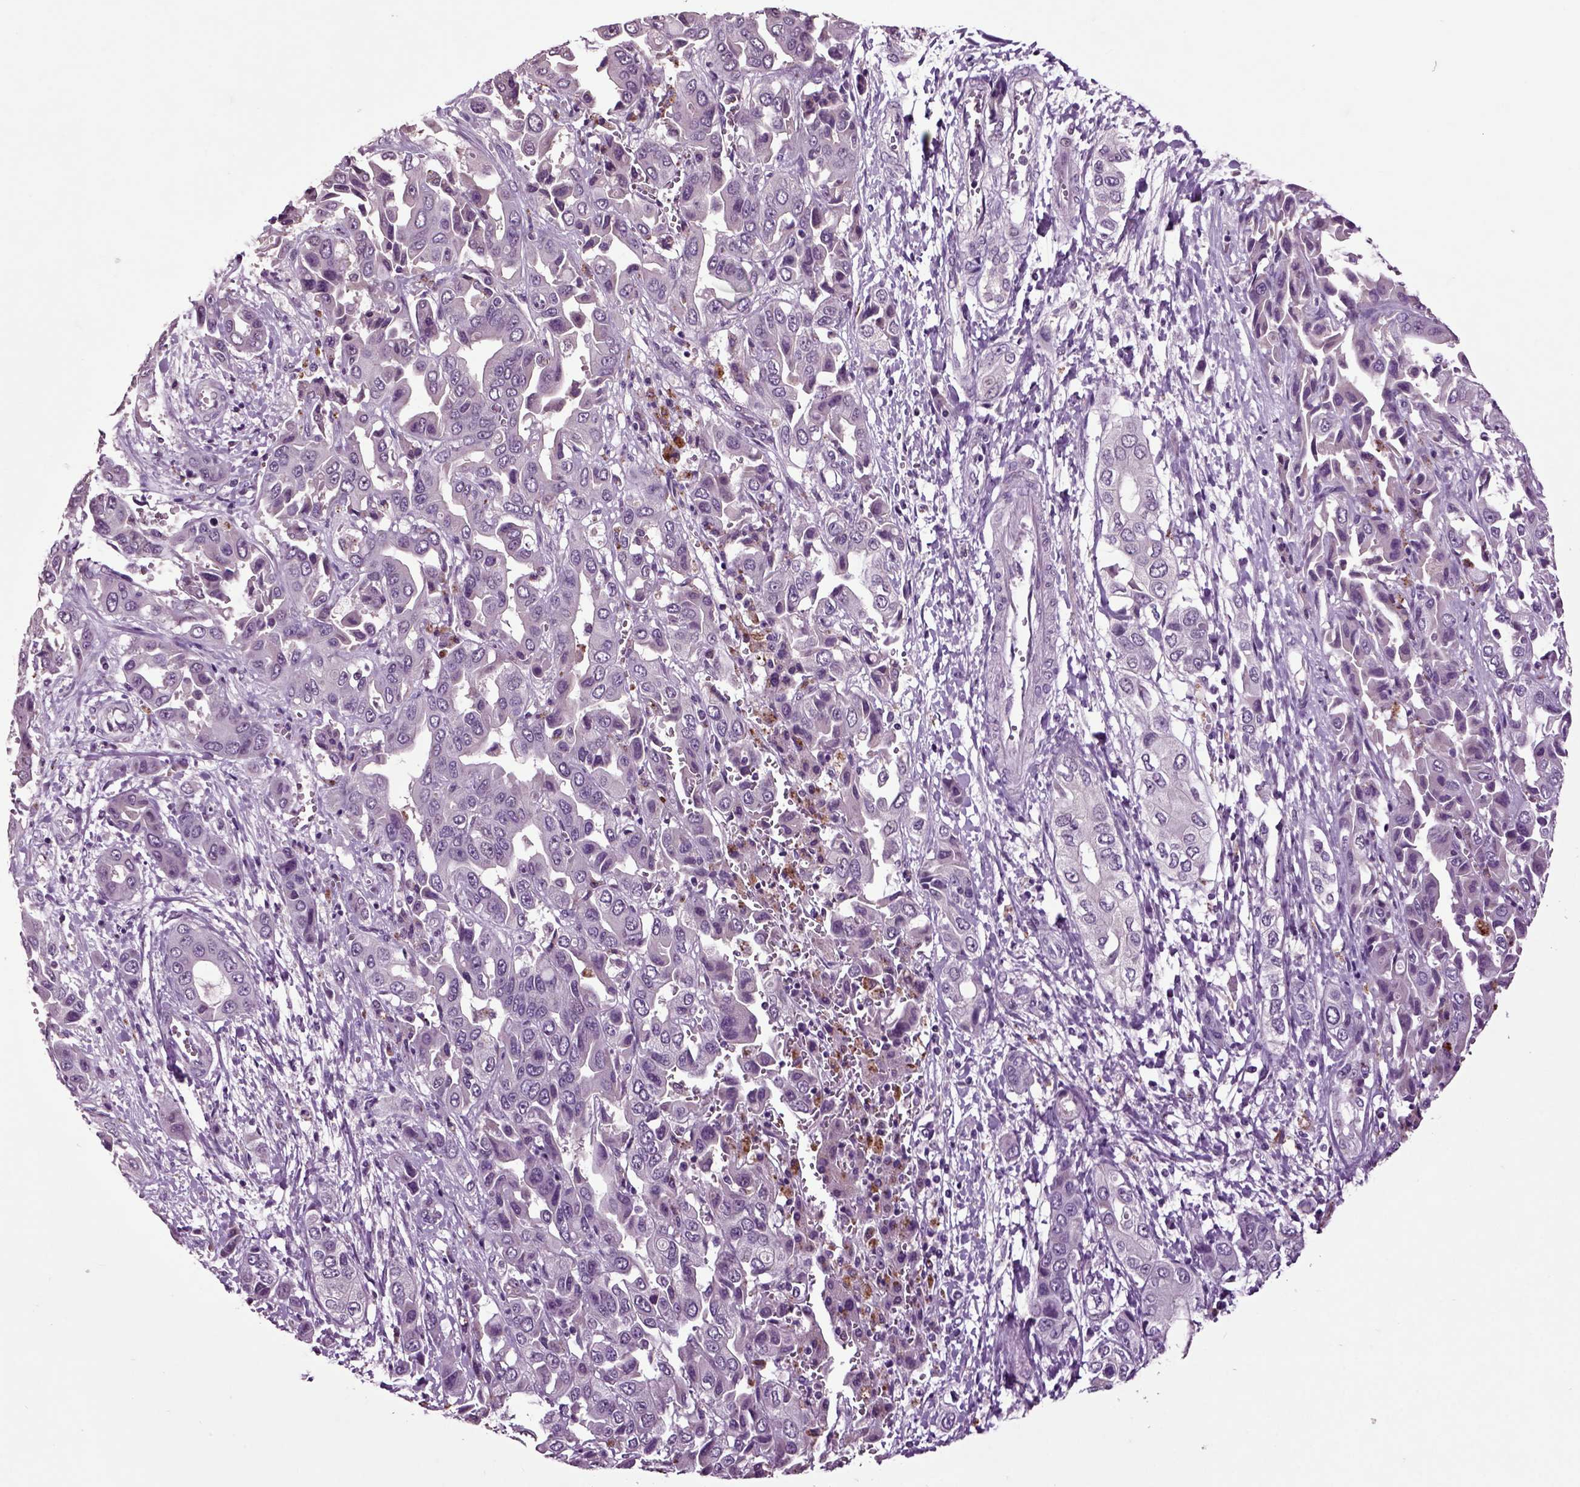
{"staining": {"intensity": "negative", "quantity": "none", "location": "none"}, "tissue": "liver cancer", "cell_type": "Tumor cells", "image_type": "cancer", "snomed": [{"axis": "morphology", "description": "Cholangiocarcinoma"}, {"axis": "topography", "description": "Liver"}], "caption": "Immunohistochemistry image of human liver cholangiocarcinoma stained for a protein (brown), which demonstrates no expression in tumor cells.", "gene": "CRHR1", "patient": {"sex": "female", "age": 52}}